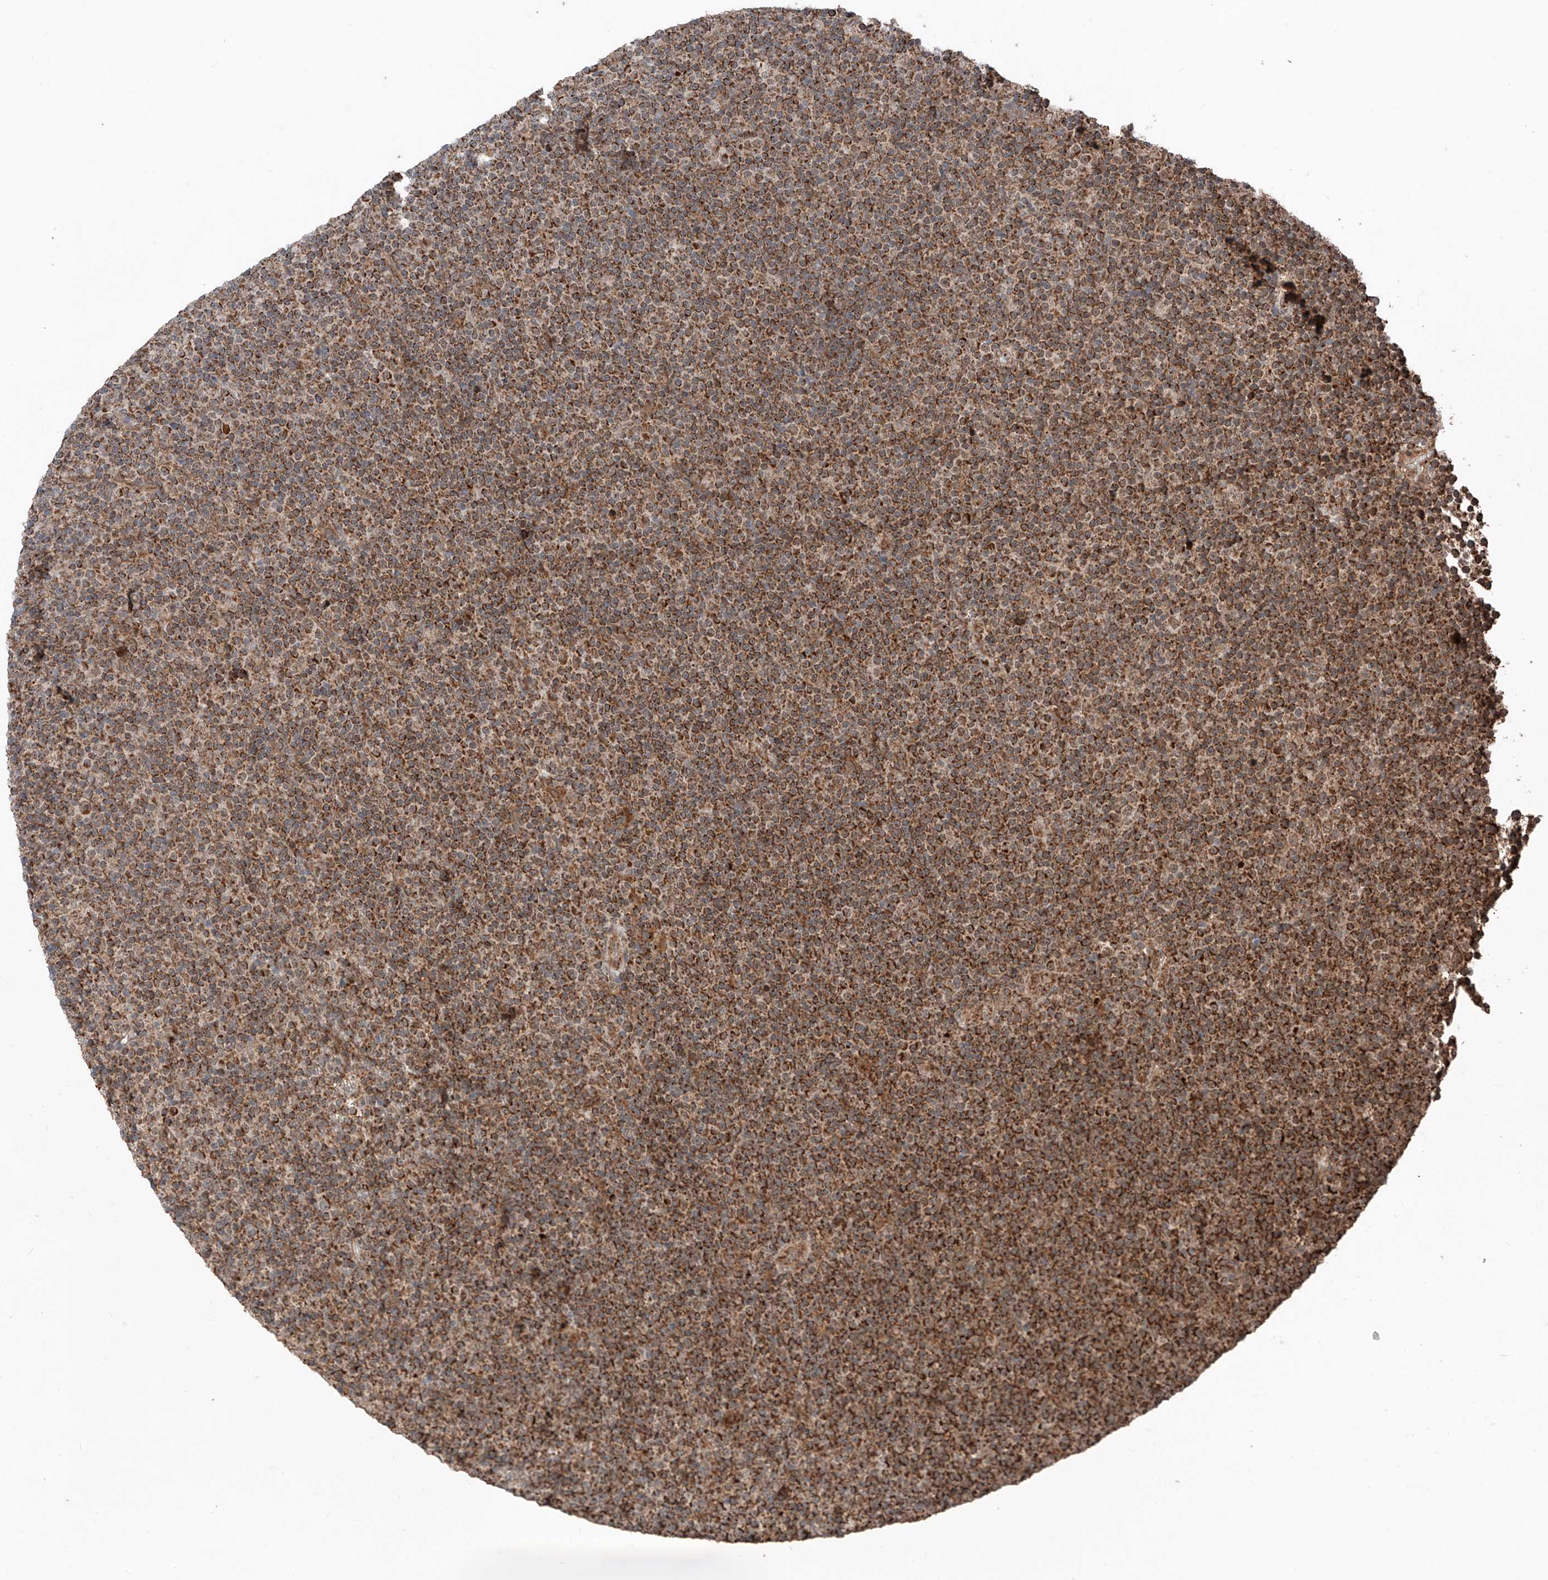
{"staining": {"intensity": "strong", "quantity": ">75%", "location": "cytoplasmic/membranous"}, "tissue": "lymphoma", "cell_type": "Tumor cells", "image_type": "cancer", "snomed": [{"axis": "morphology", "description": "Malignant lymphoma, non-Hodgkin's type, Low grade"}, {"axis": "topography", "description": "Lymph node"}], "caption": "The photomicrograph reveals immunohistochemical staining of malignant lymphoma, non-Hodgkin's type (low-grade). There is strong cytoplasmic/membranous positivity is identified in about >75% of tumor cells.", "gene": "ZSCAN29", "patient": {"sex": "female", "age": 67}}